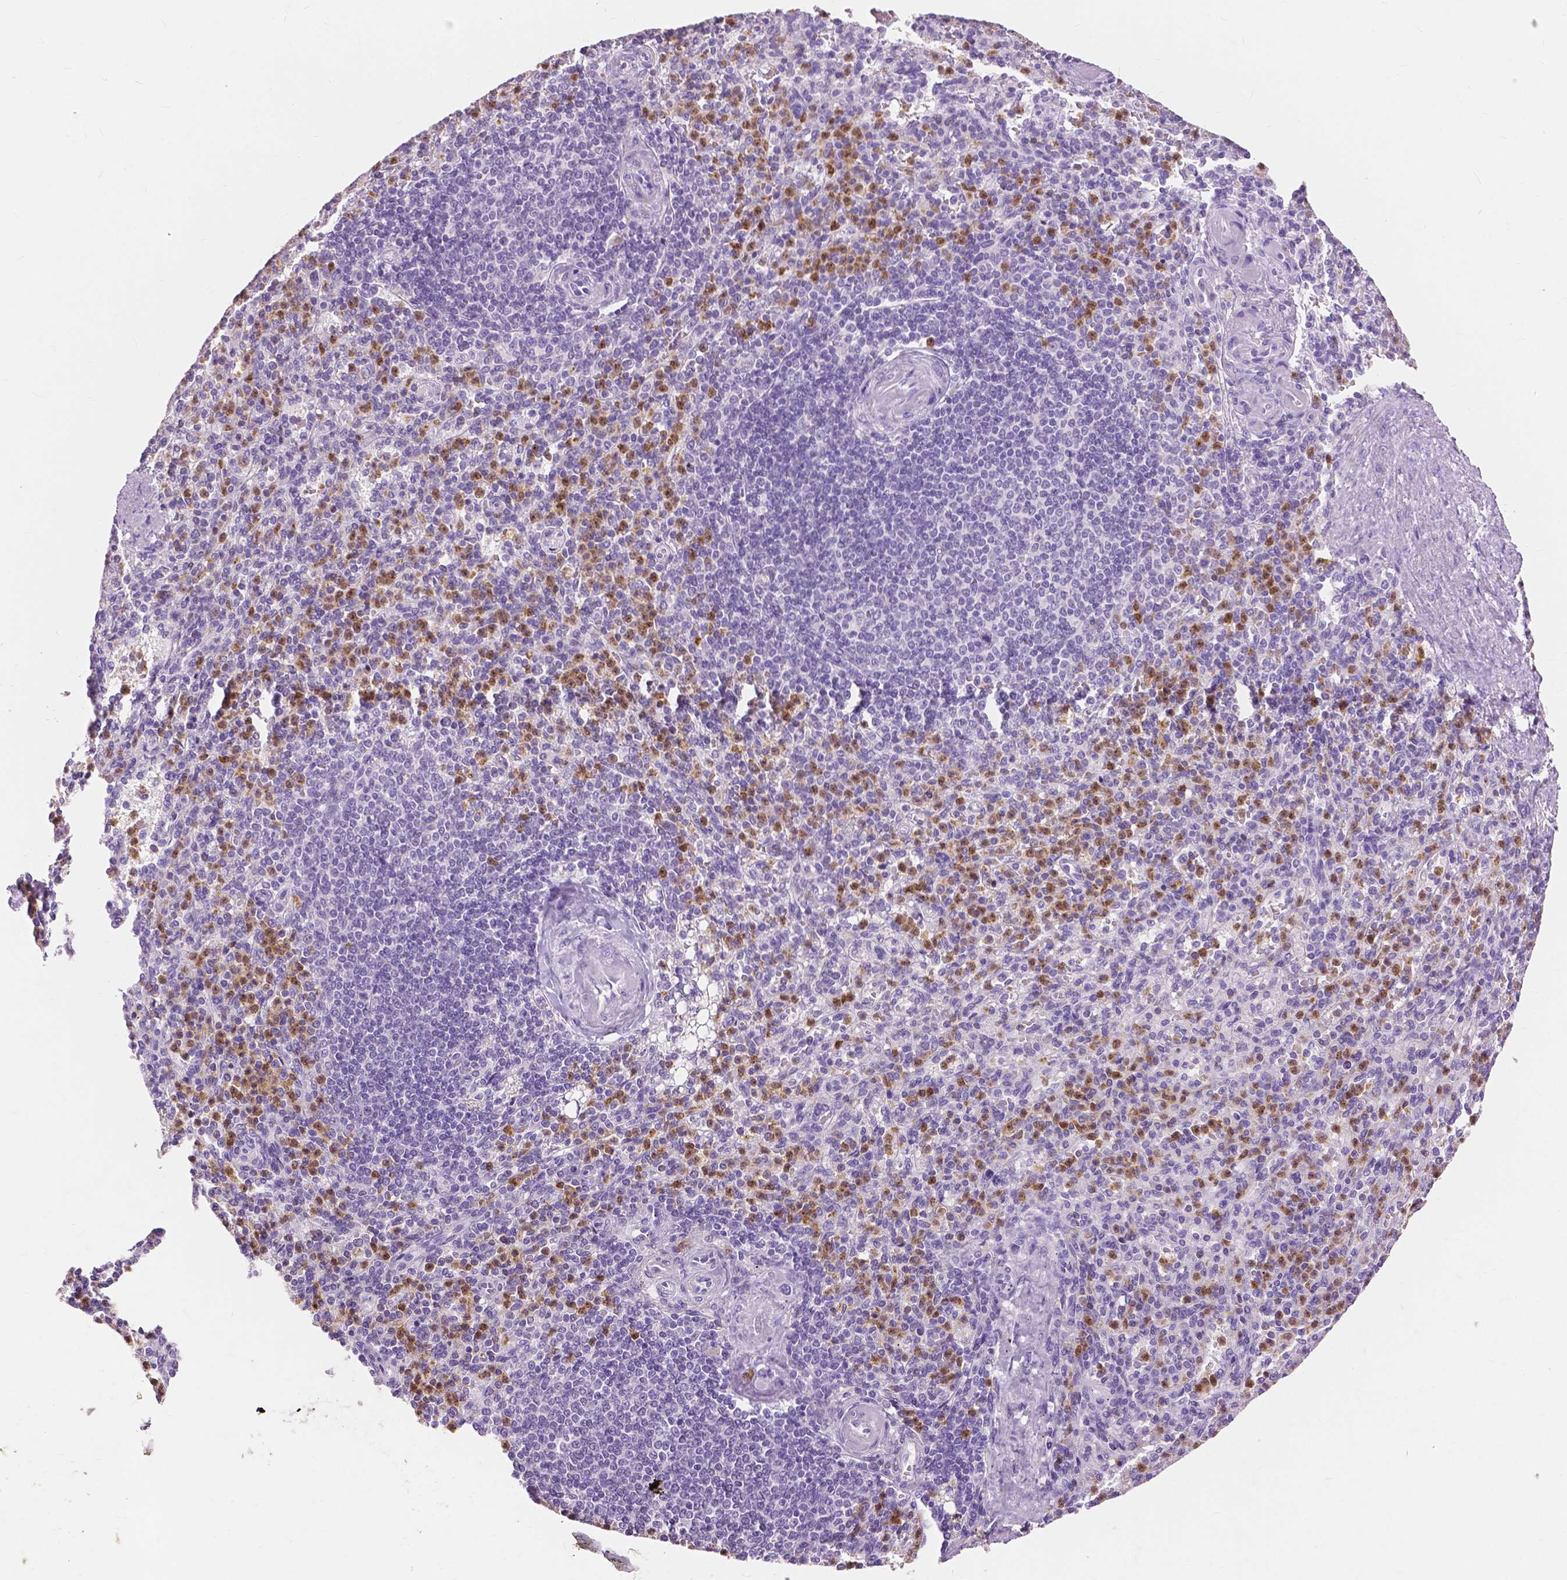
{"staining": {"intensity": "strong", "quantity": "<25%", "location": "cytoplasmic/membranous"}, "tissue": "spleen", "cell_type": "Cells in red pulp", "image_type": "normal", "snomed": [{"axis": "morphology", "description": "Normal tissue, NOS"}, {"axis": "topography", "description": "Spleen"}], "caption": "Brown immunohistochemical staining in normal spleen displays strong cytoplasmic/membranous expression in approximately <25% of cells in red pulp.", "gene": "CXCR2", "patient": {"sex": "female", "age": 74}}